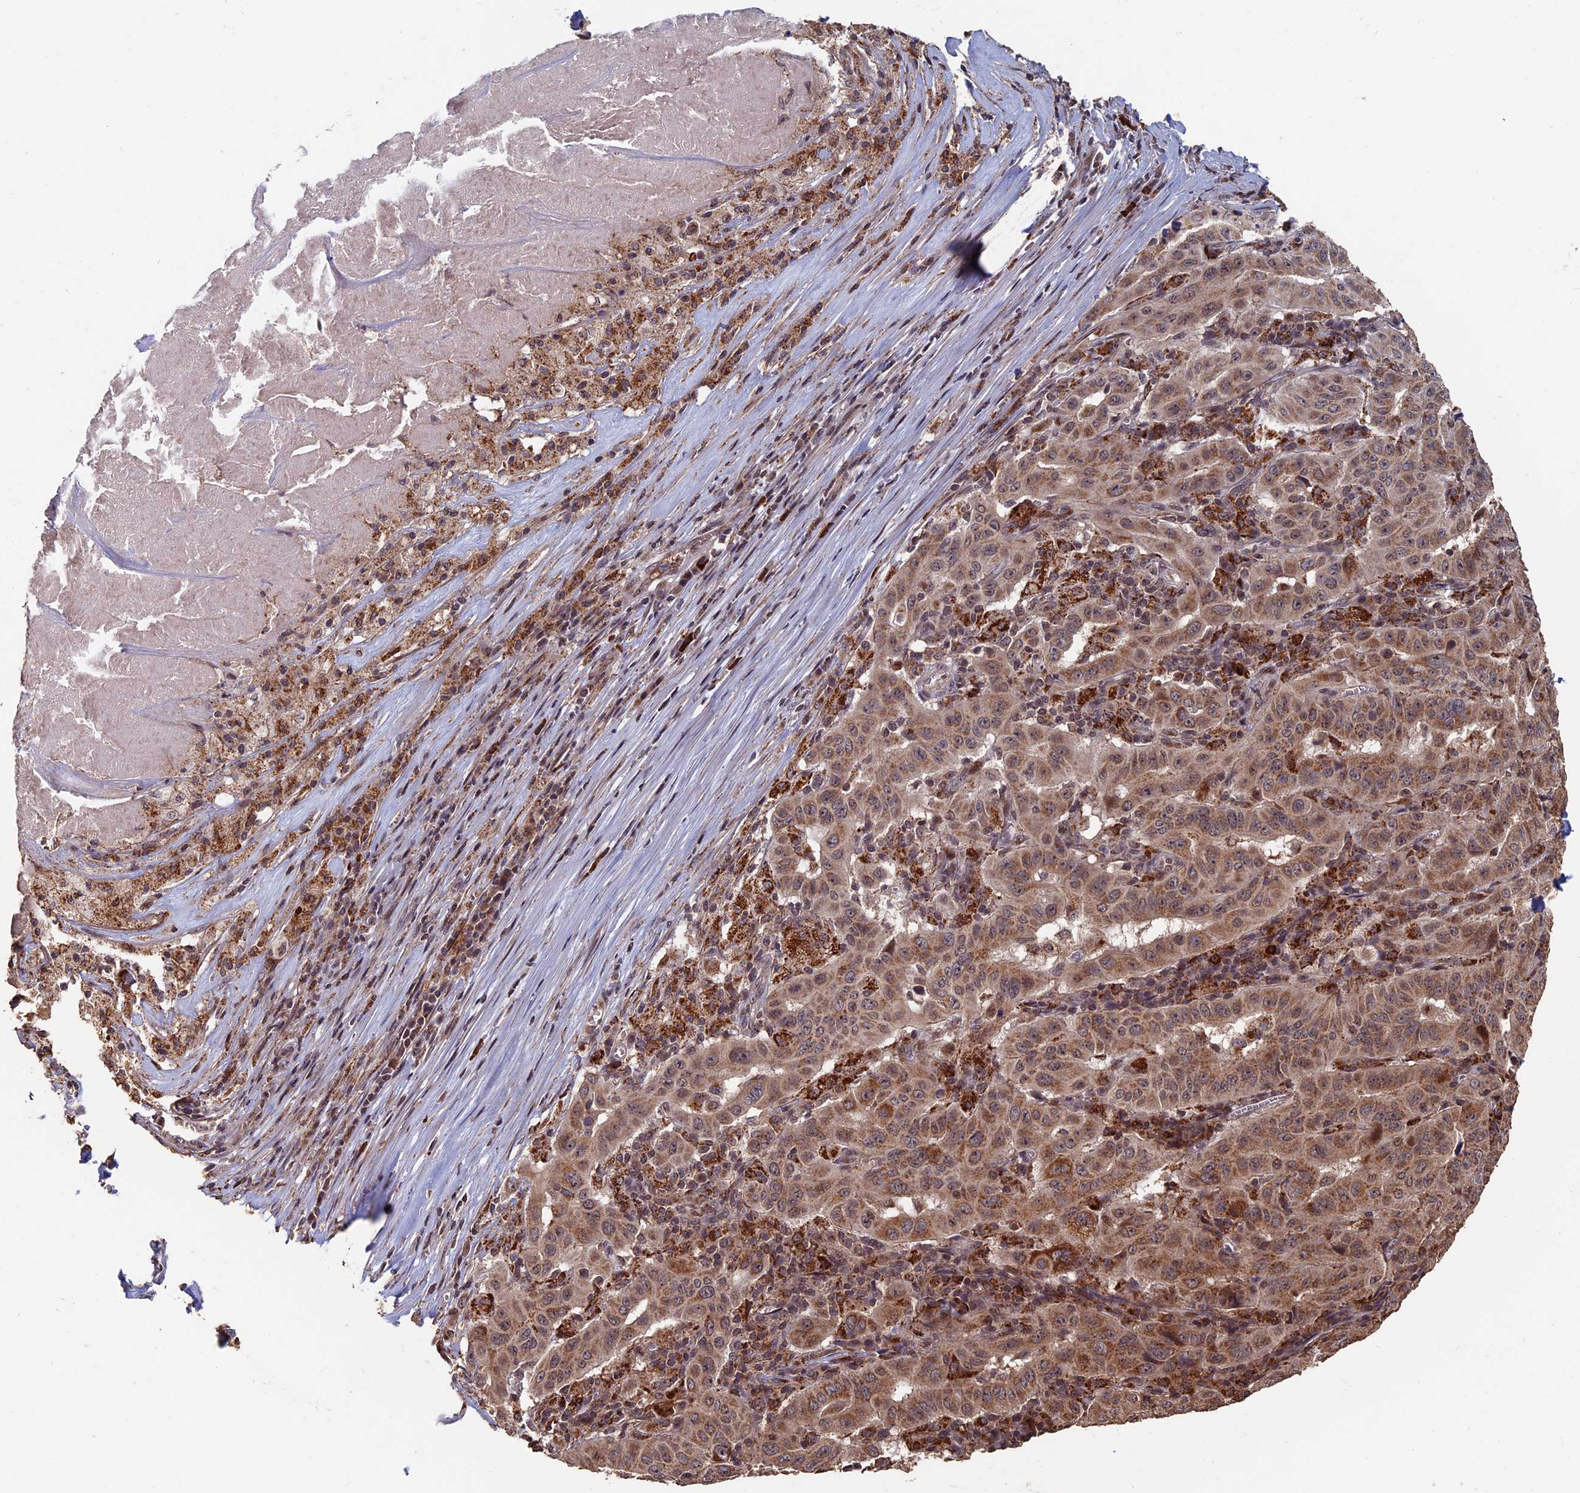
{"staining": {"intensity": "moderate", "quantity": ">75%", "location": "cytoplasmic/membranous,nuclear"}, "tissue": "pancreatic cancer", "cell_type": "Tumor cells", "image_type": "cancer", "snomed": [{"axis": "morphology", "description": "Adenocarcinoma, NOS"}, {"axis": "topography", "description": "Pancreas"}], "caption": "Immunohistochemistry (IHC) photomicrograph of pancreatic cancer stained for a protein (brown), which exhibits medium levels of moderate cytoplasmic/membranous and nuclear positivity in about >75% of tumor cells.", "gene": "RASGRF1", "patient": {"sex": "male", "age": 63}}